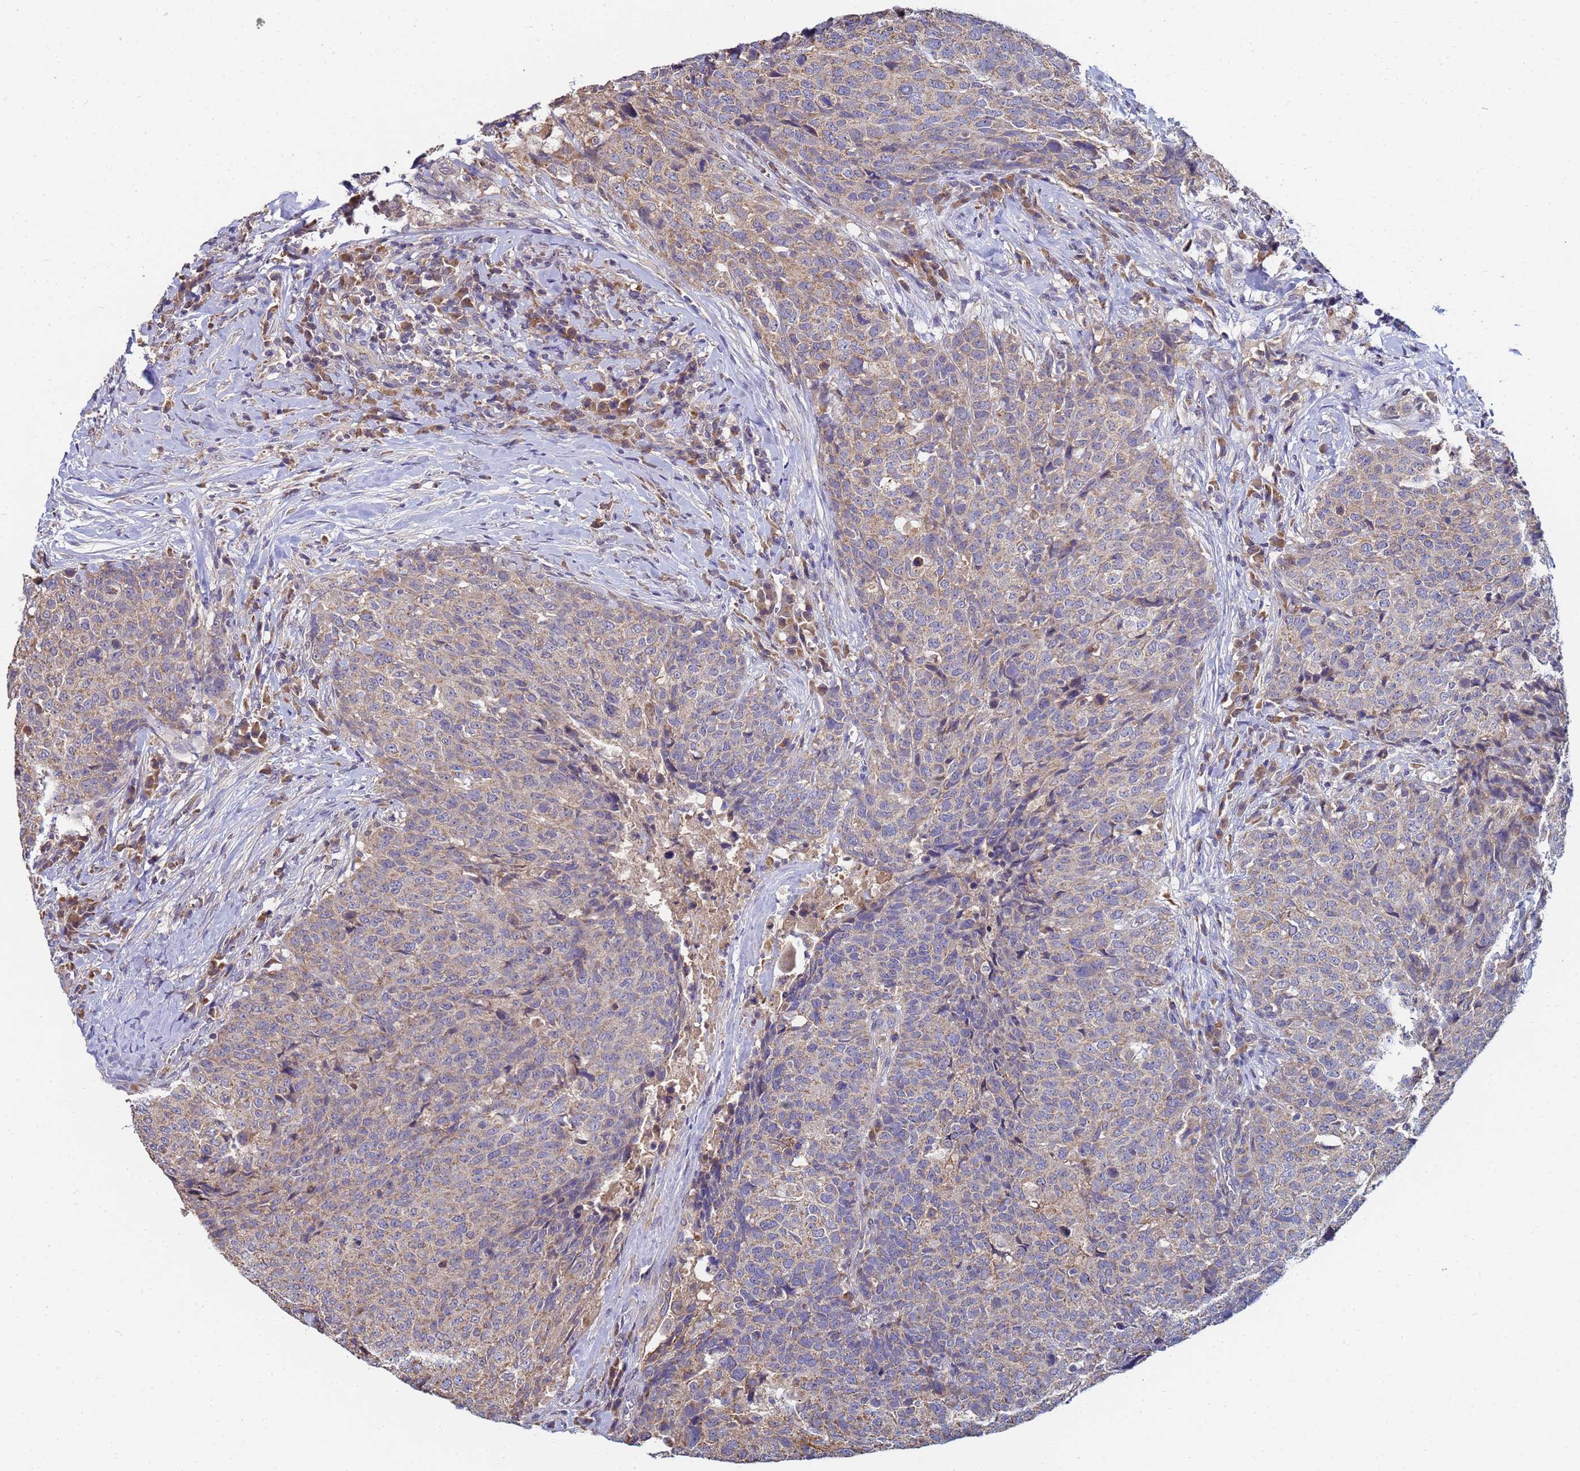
{"staining": {"intensity": "weak", "quantity": "25%-75%", "location": "cytoplasmic/membranous"}, "tissue": "head and neck cancer", "cell_type": "Tumor cells", "image_type": "cancer", "snomed": [{"axis": "morphology", "description": "Squamous cell carcinoma, NOS"}, {"axis": "topography", "description": "Head-Neck"}], "caption": "This image demonstrates head and neck cancer (squamous cell carcinoma) stained with immunohistochemistry to label a protein in brown. The cytoplasmic/membranous of tumor cells show weak positivity for the protein. Nuclei are counter-stained blue.", "gene": "C5orf34", "patient": {"sex": "male", "age": 66}}